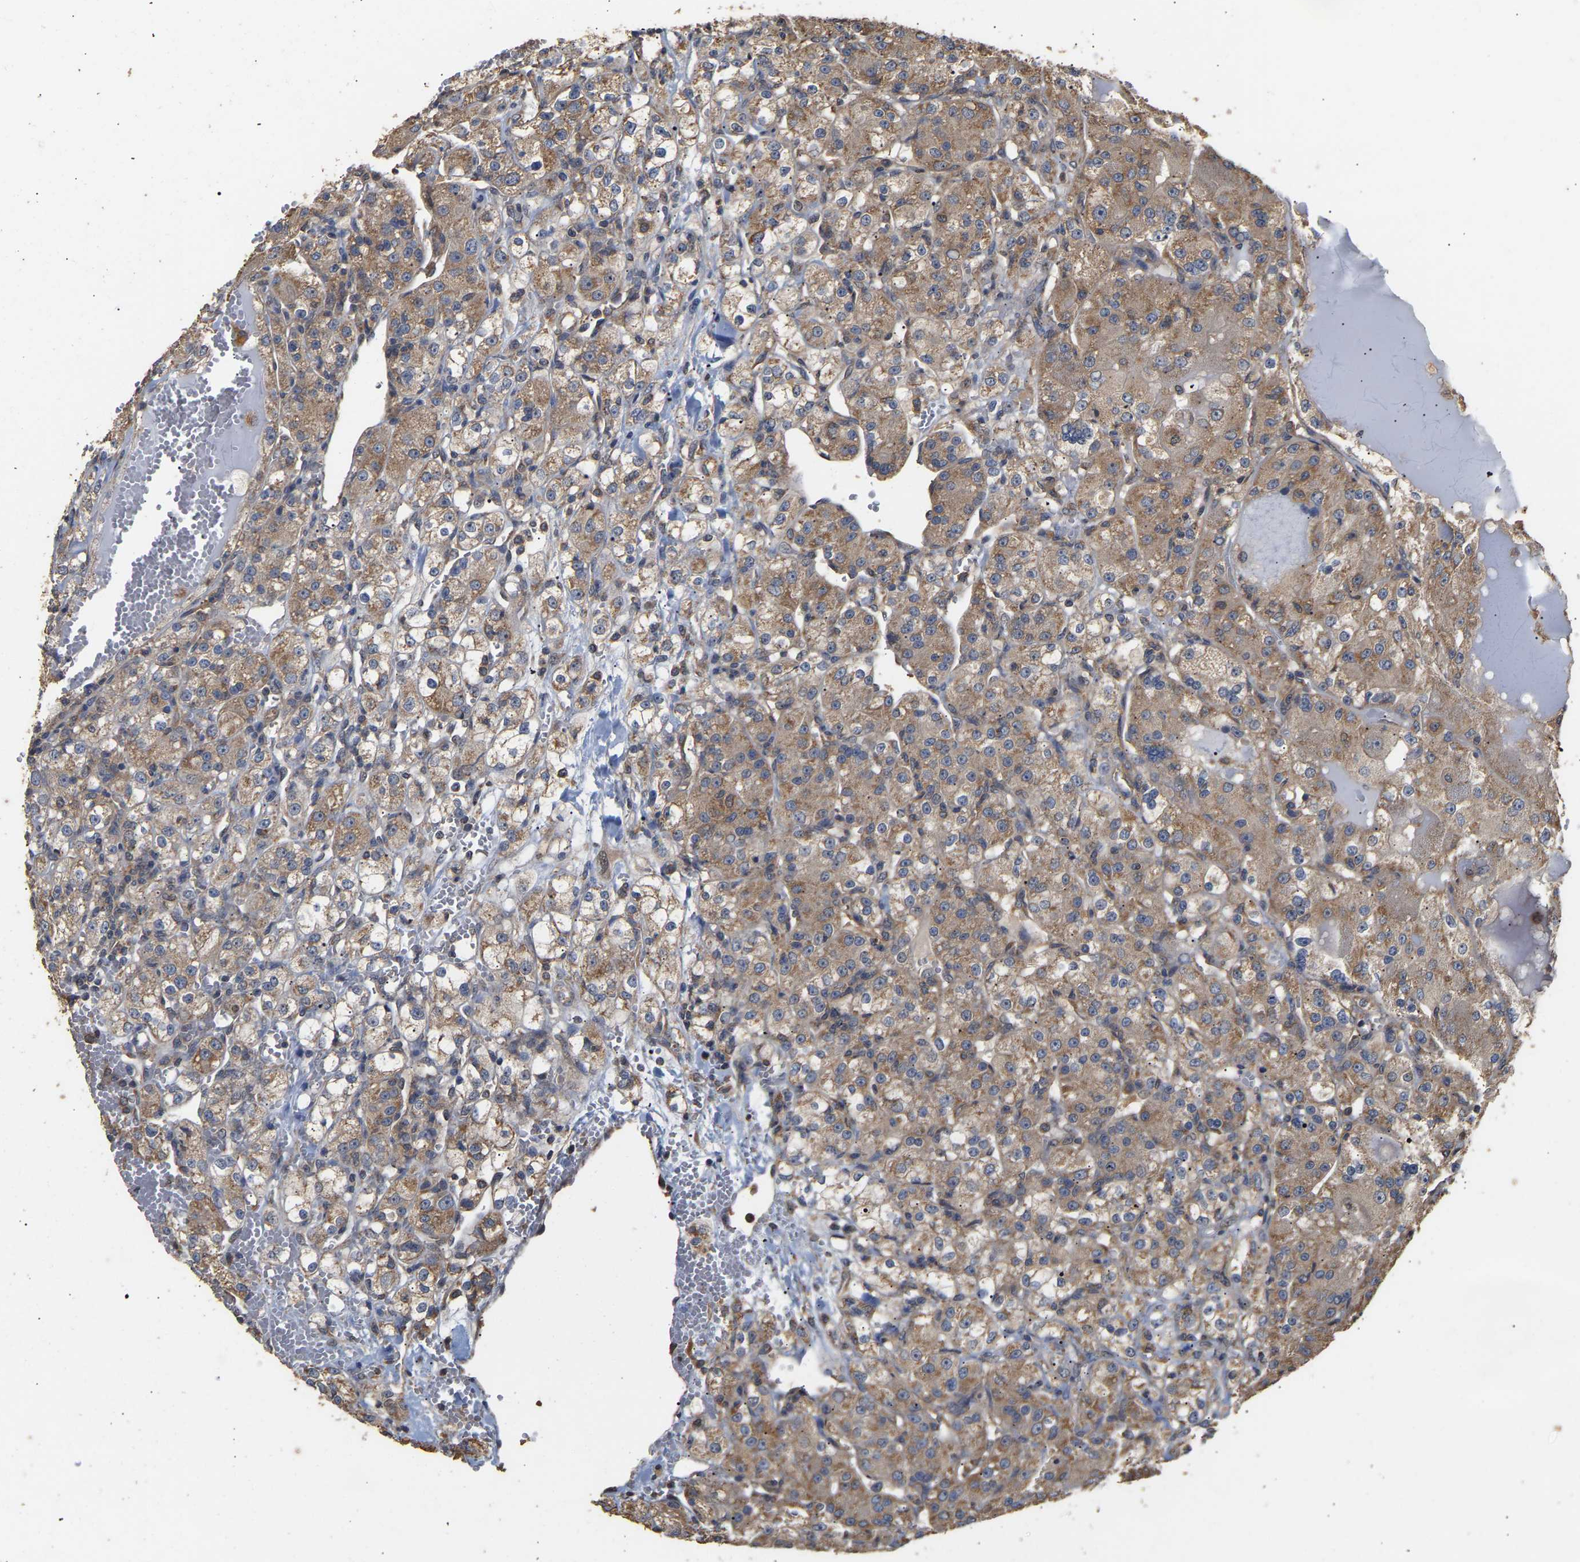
{"staining": {"intensity": "moderate", "quantity": ">75%", "location": "cytoplasmic/membranous"}, "tissue": "renal cancer", "cell_type": "Tumor cells", "image_type": "cancer", "snomed": [{"axis": "morphology", "description": "Normal tissue, NOS"}, {"axis": "morphology", "description": "Adenocarcinoma, NOS"}, {"axis": "topography", "description": "Kidney"}], "caption": "Immunohistochemistry (DAB (3,3'-diaminobenzidine)) staining of adenocarcinoma (renal) displays moderate cytoplasmic/membranous protein positivity in approximately >75% of tumor cells.", "gene": "ZNF26", "patient": {"sex": "male", "age": 61}}